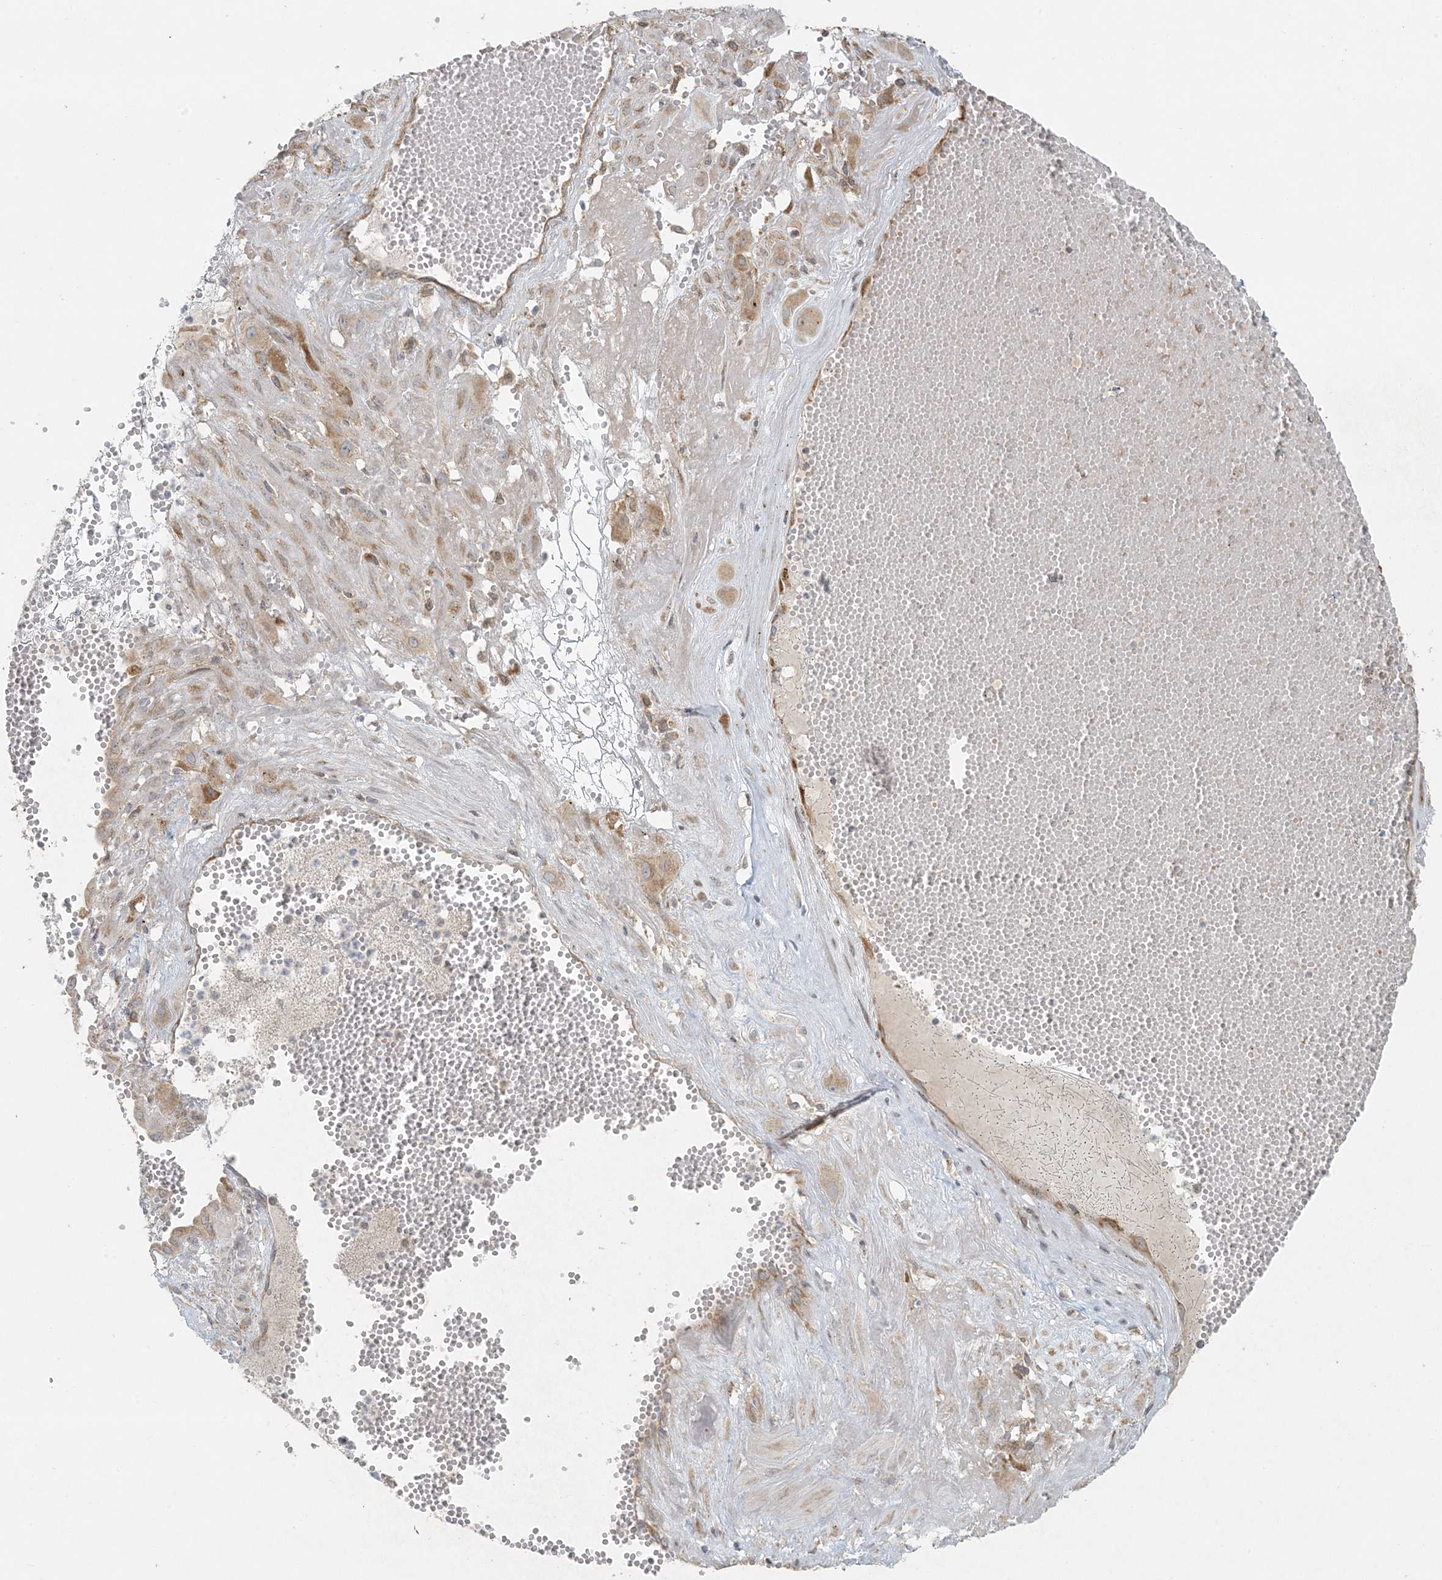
{"staining": {"intensity": "moderate", "quantity": ">75%", "location": "cytoplasmic/membranous"}, "tissue": "cervical cancer", "cell_type": "Tumor cells", "image_type": "cancer", "snomed": [{"axis": "morphology", "description": "Squamous cell carcinoma, NOS"}, {"axis": "topography", "description": "Cervix"}], "caption": "The histopathology image displays staining of cervical squamous cell carcinoma, revealing moderate cytoplasmic/membranous protein positivity (brown color) within tumor cells.", "gene": "HACL1", "patient": {"sex": "female", "age": 34}}